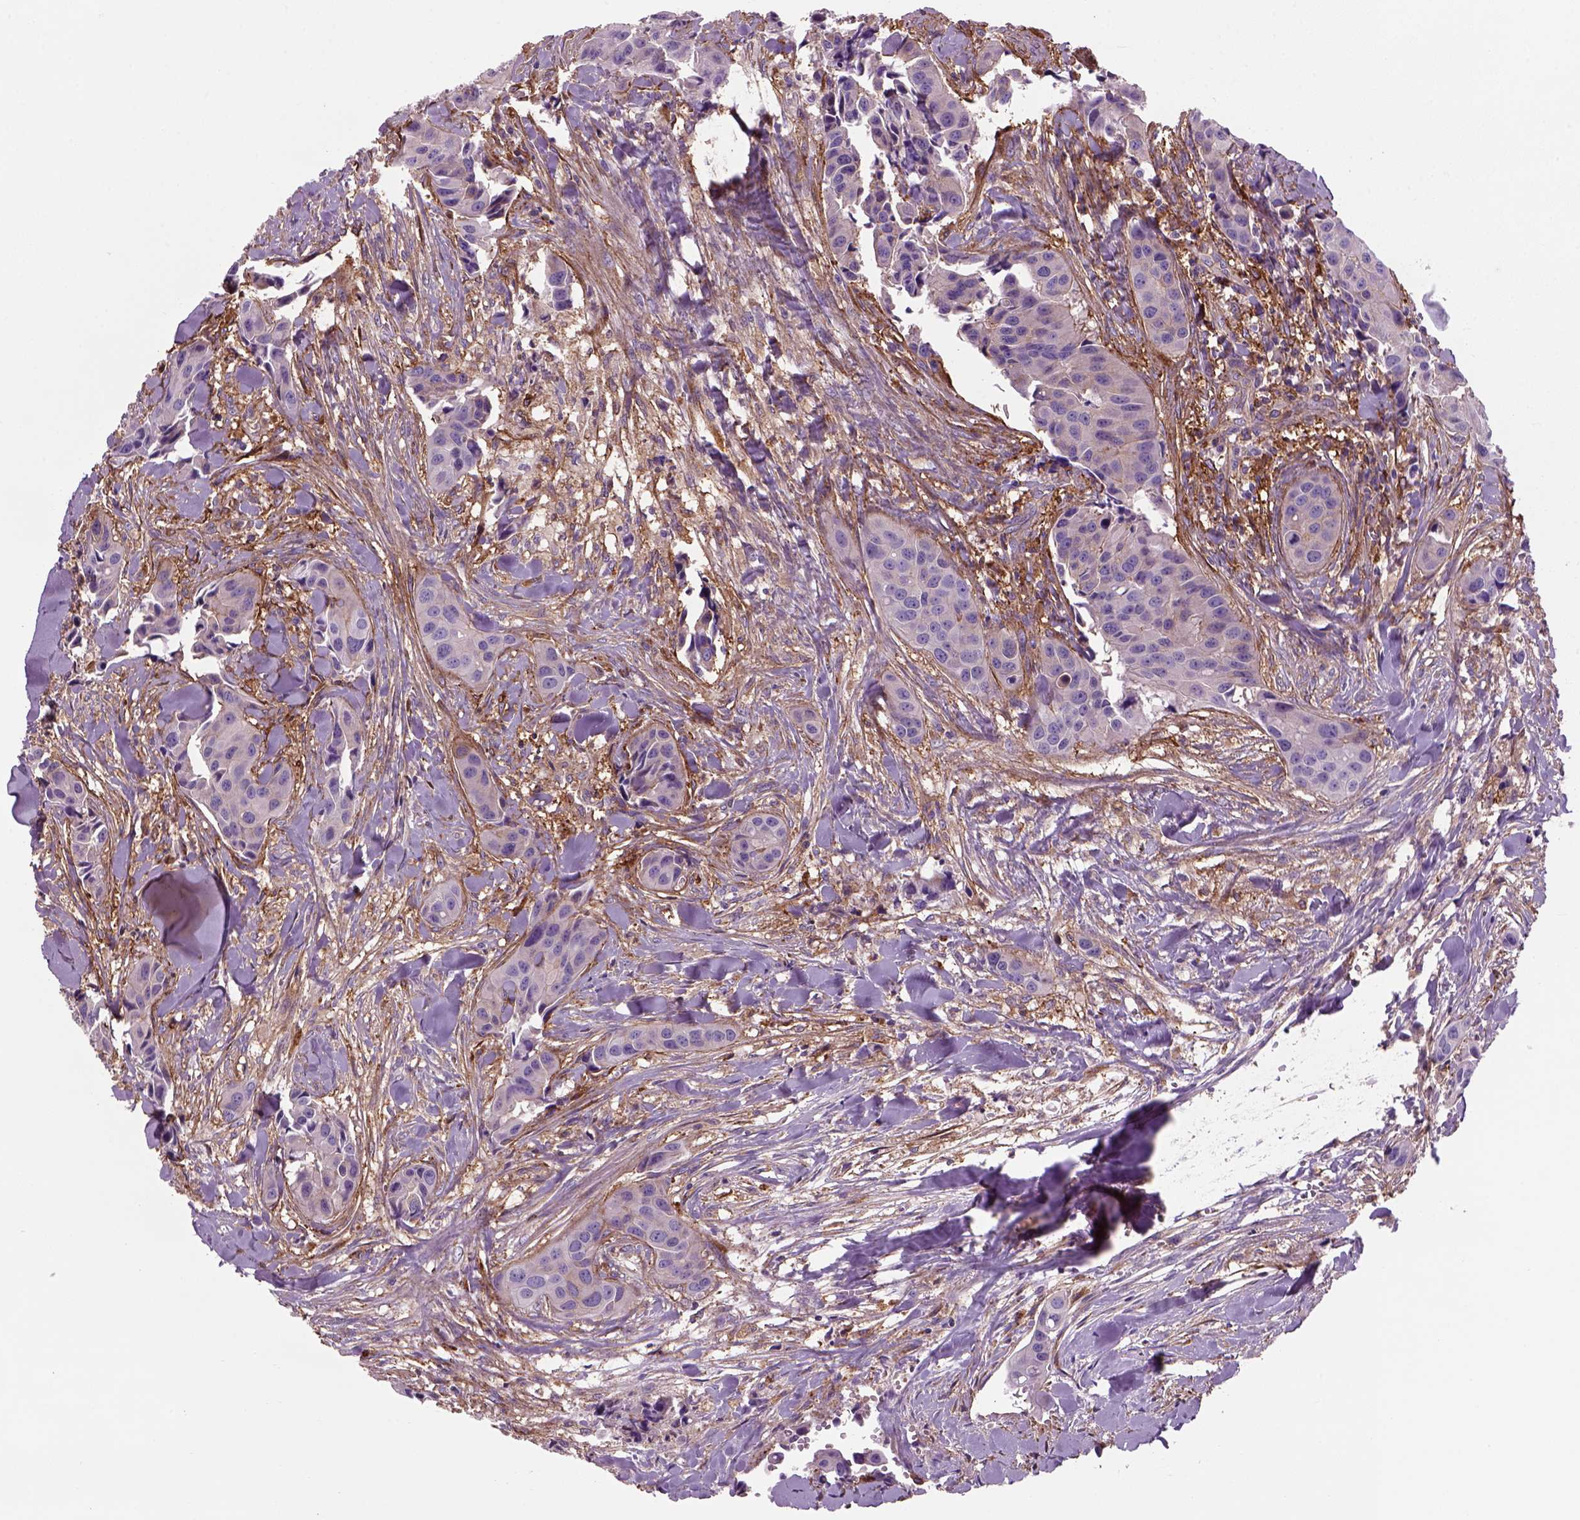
{"staining": {"intensity": "weak", "quantity": "25%-75%", "location": "cytoplasmic/membranous"}, "tissue": "head and neck cancer", "cell_type": "Tumor cells", "image_type": "cancer", "snomed": [{"axis": "morphology", "description": "Adenocarcinoma, NOS"}, {"axis": "topography", "description": "Head-Neck"}], "caption": "Weak cytoplasmic/membranous protein positivity is seen in about 25%-75% of tumor cells in head and neck adenocarcinoma. The staining was performed using DAB (3,3'-diaminobenzidine) to visualize the protein expression in brown, while the nuclei were stained in blue with hematoxylin (Magnification: 20x).", "gene": "MARCKS", "patient": {"sex": "male", "age": 76}}